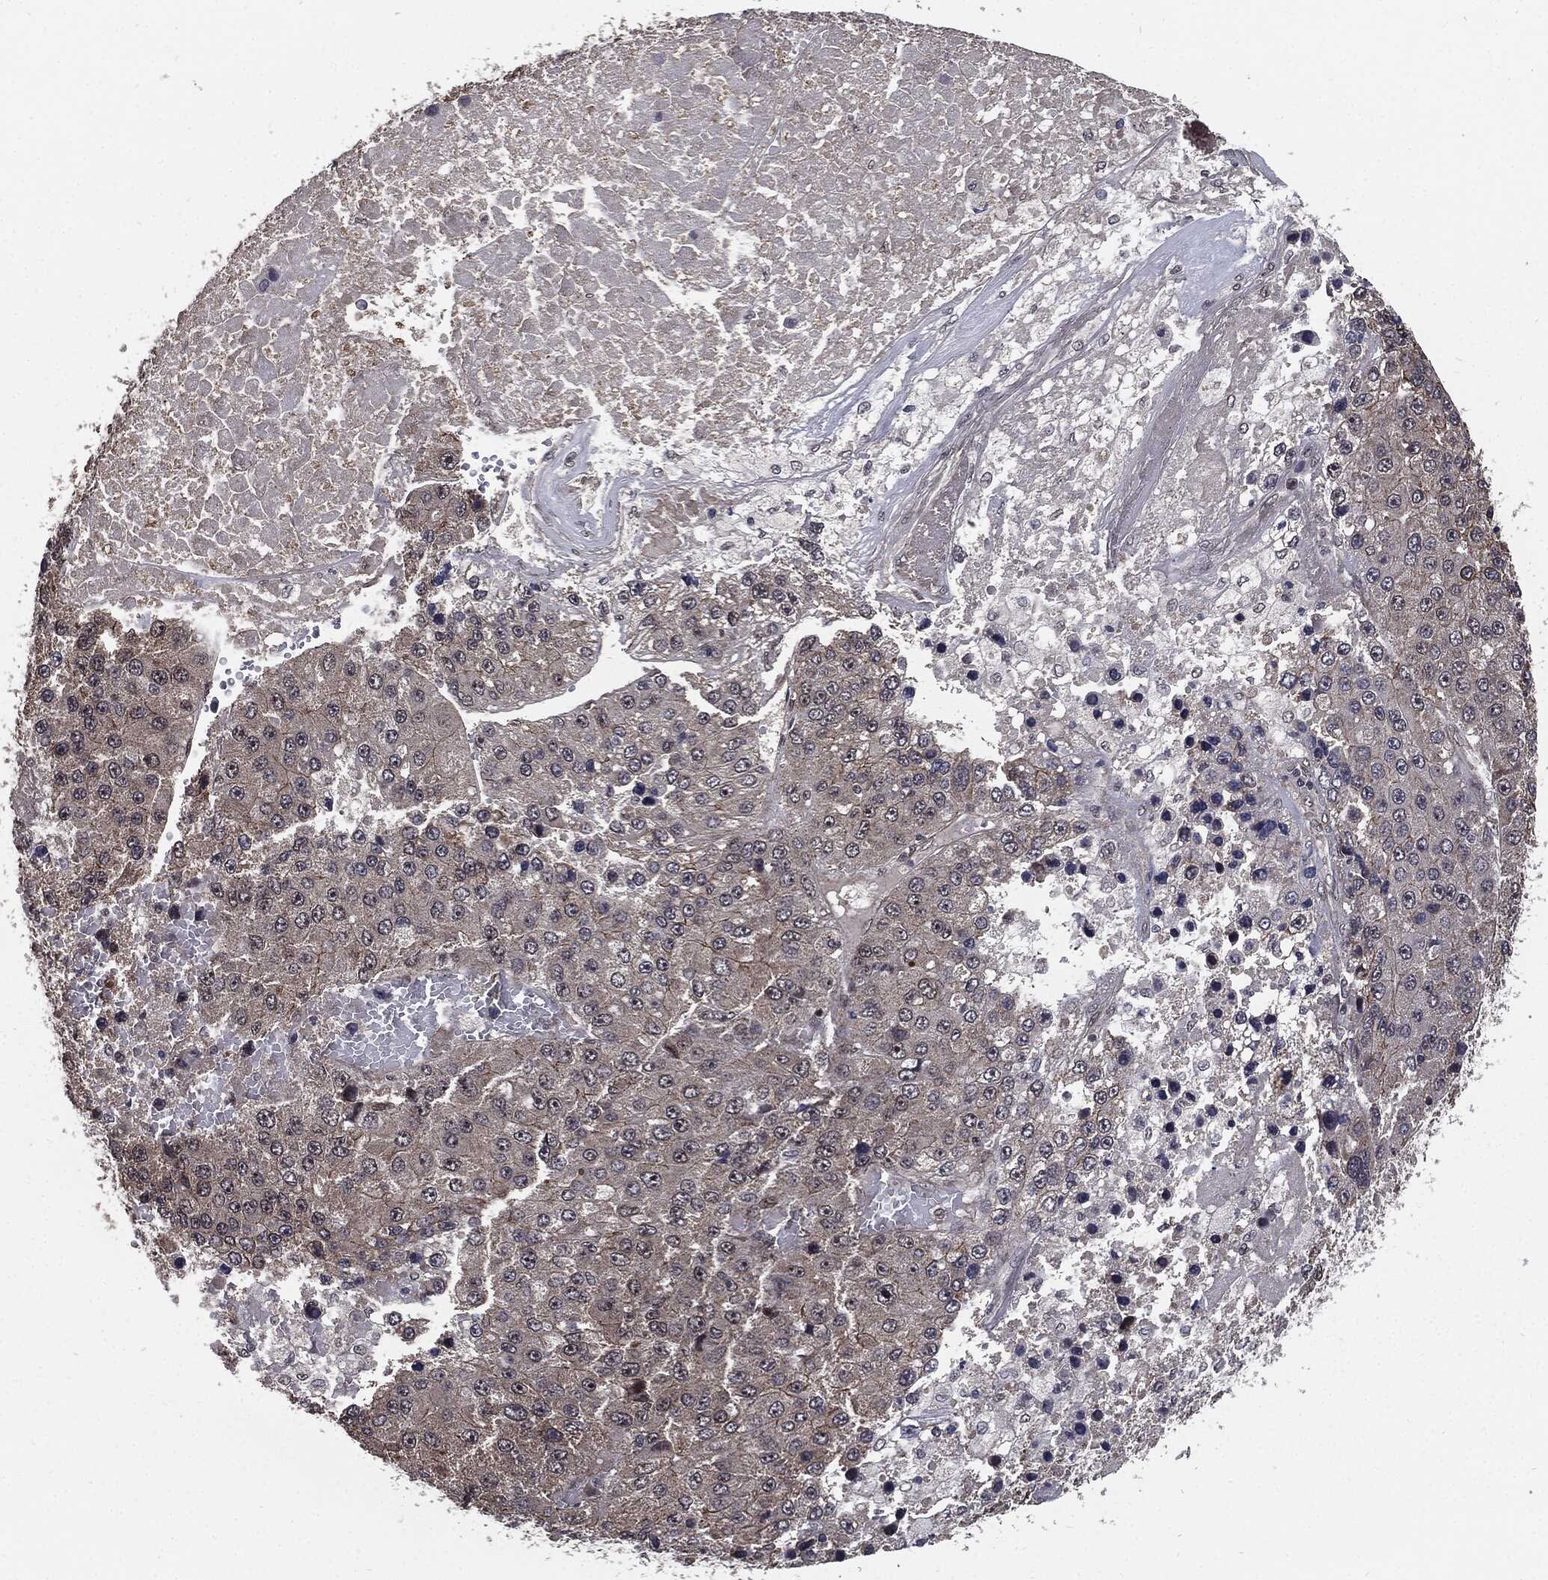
{"staining": {"intensity": "negative", "quantity": "none", "location": "none"}, "tissue": "liver cancer", "cell_type": "Tumor cells", "image_type": "cancer", "snomed": [{"axis": "morphology", "description": "Carcinoma, Hepatocellular, NOS"}, {"axis": "topography", "description": "Liver"}], "caption": "Micrograph shows no protein expression in tumor cells of liver cancer (hepatocellular carcinoma) tissue.", "gene": "PTPA", "patient": {"sex": "female", "age": 73}}